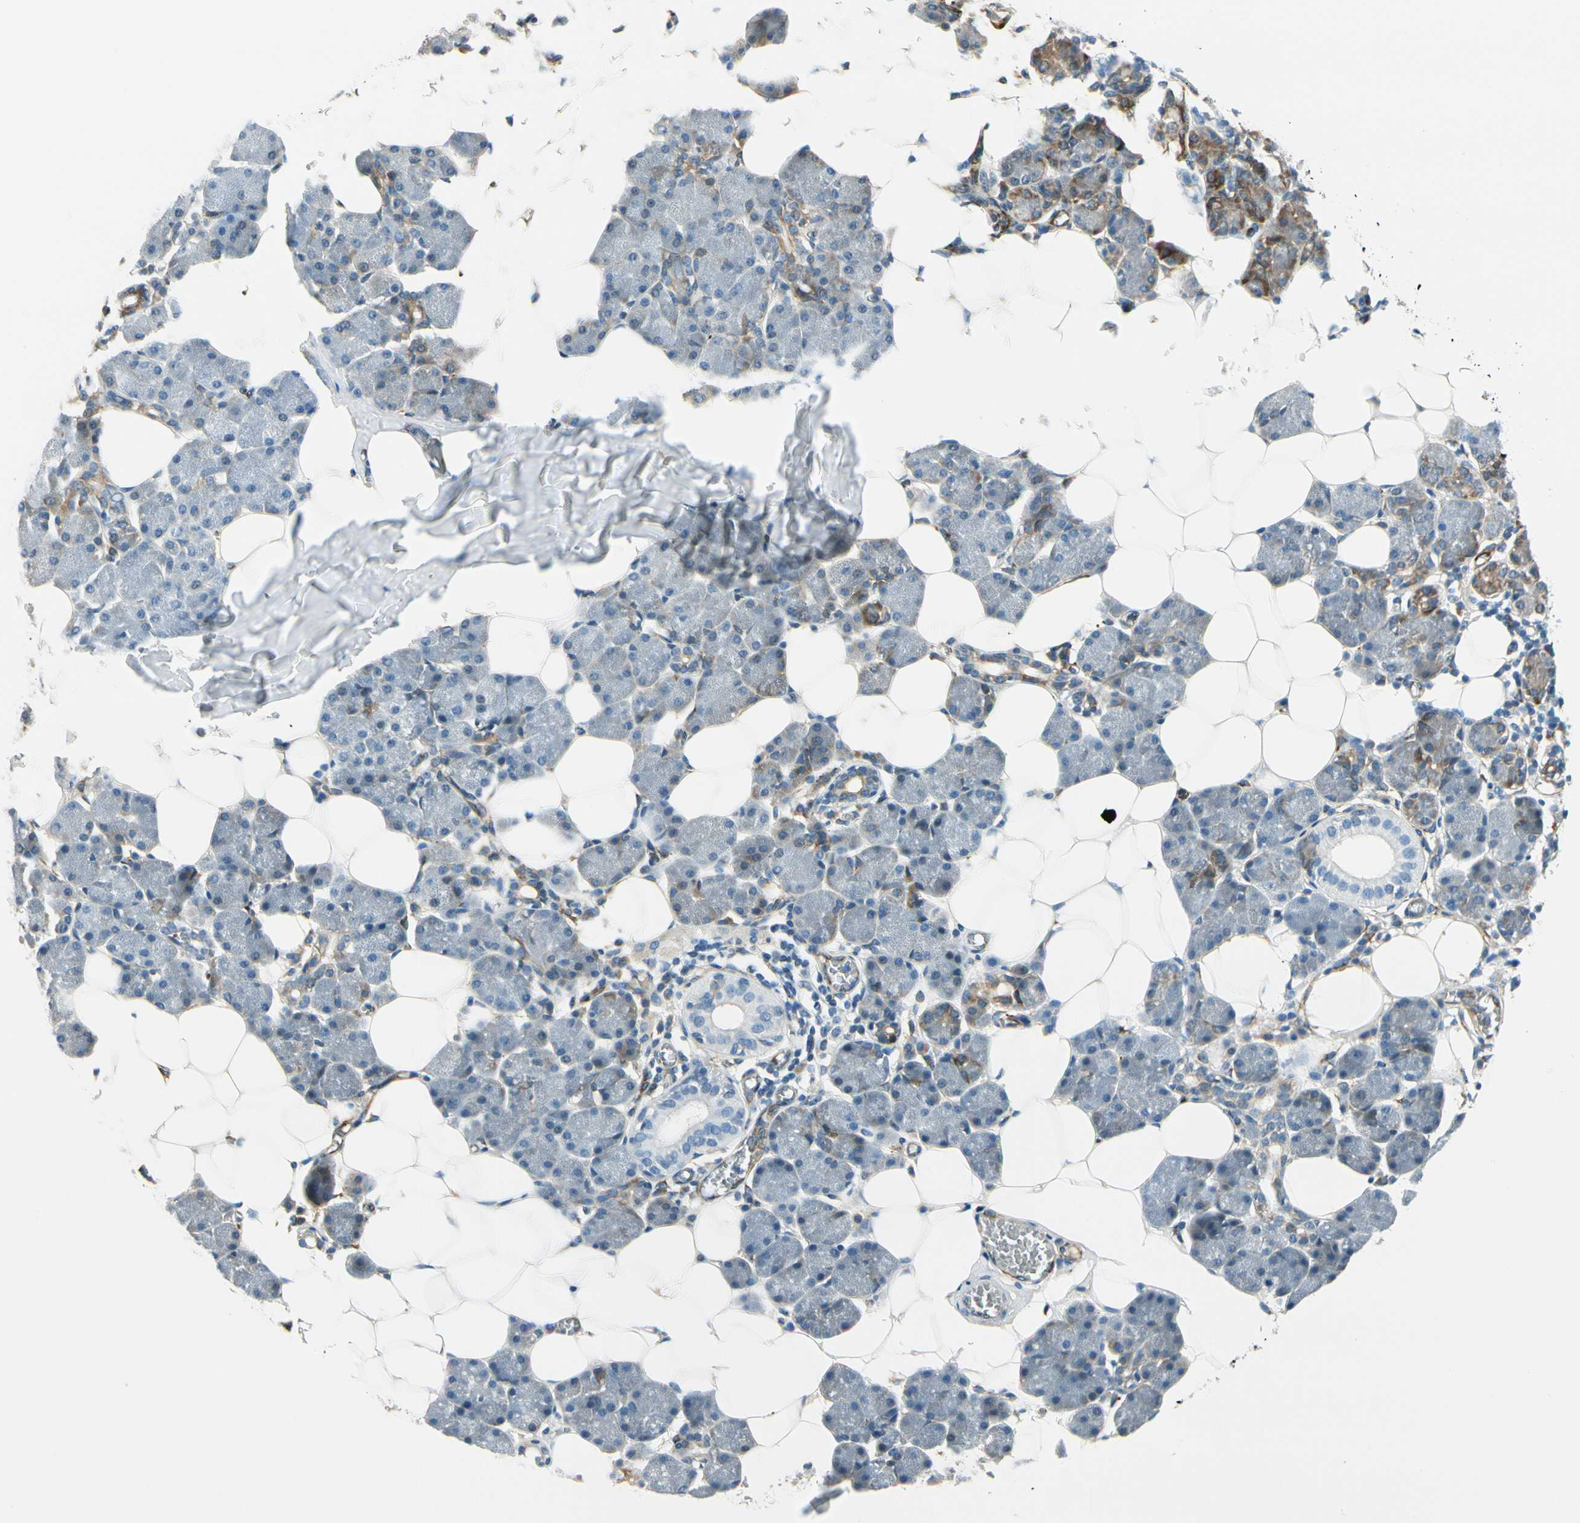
{"staining": {"intensity": "moderate", "quantity": "25%-75%", "location": "cytoplasmic/membranous"}, "tissue": "salivary gland", "cell_type": "Glandular cells", "image_type": "normal", "snomed": [{"axis": "morphology", "description": "Normal tissue, NOS"}, {"axis": "morphology", "description": "Adenoma, NOS"}, {"axis": "topography", "description": "Salivary gland"}], "caption": "Human salivary gland stained with a brown dye shows moderate cytoplasmic/membranous positive expression in approximately 25%-75% of glandular cells.", "gene": "FKBP7", "patient": {"sex": "female", "age": 32}}